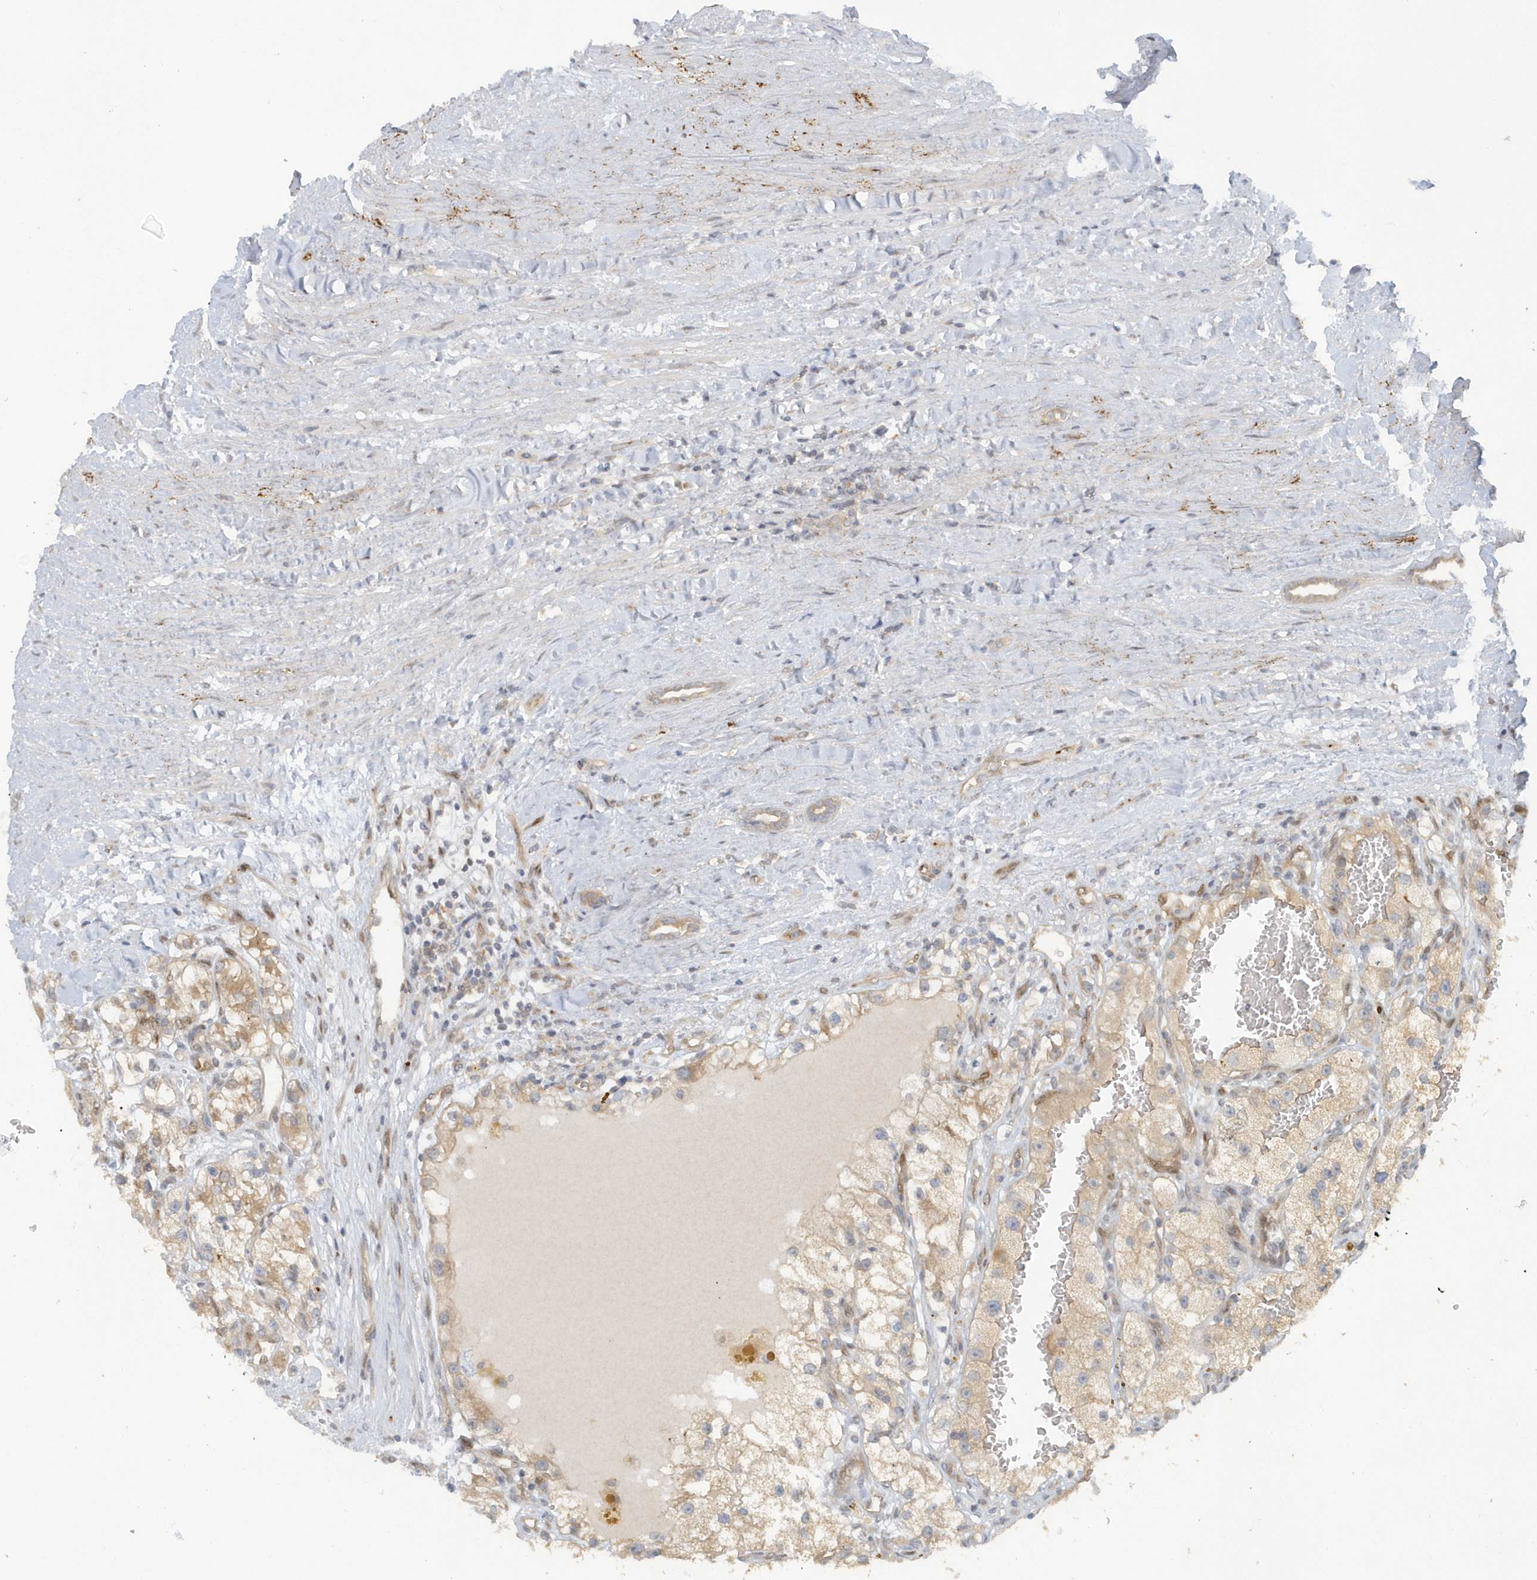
{"staining": {"intensity": "moderate", "quantity": "25%-75%", "location": "cytoplasmic/membranous"}, "tissue": "renal cancer", "cell_type": "Tumor cells", "image_type": "cancer", "snomed": [{"axis": "morphology", "description": "Adenocarcinoma, NOS"}, {"axis": "topography", "description": "Kidney"}], "caption": "Renal adenocarcinoma stained with a brown dye reveals moderate cytoplasmic/membranous positive positivity in about 25%-75% of tumor cells.", "gene": "ATG4A", "patient": {"sex": "female", "age": 57}}